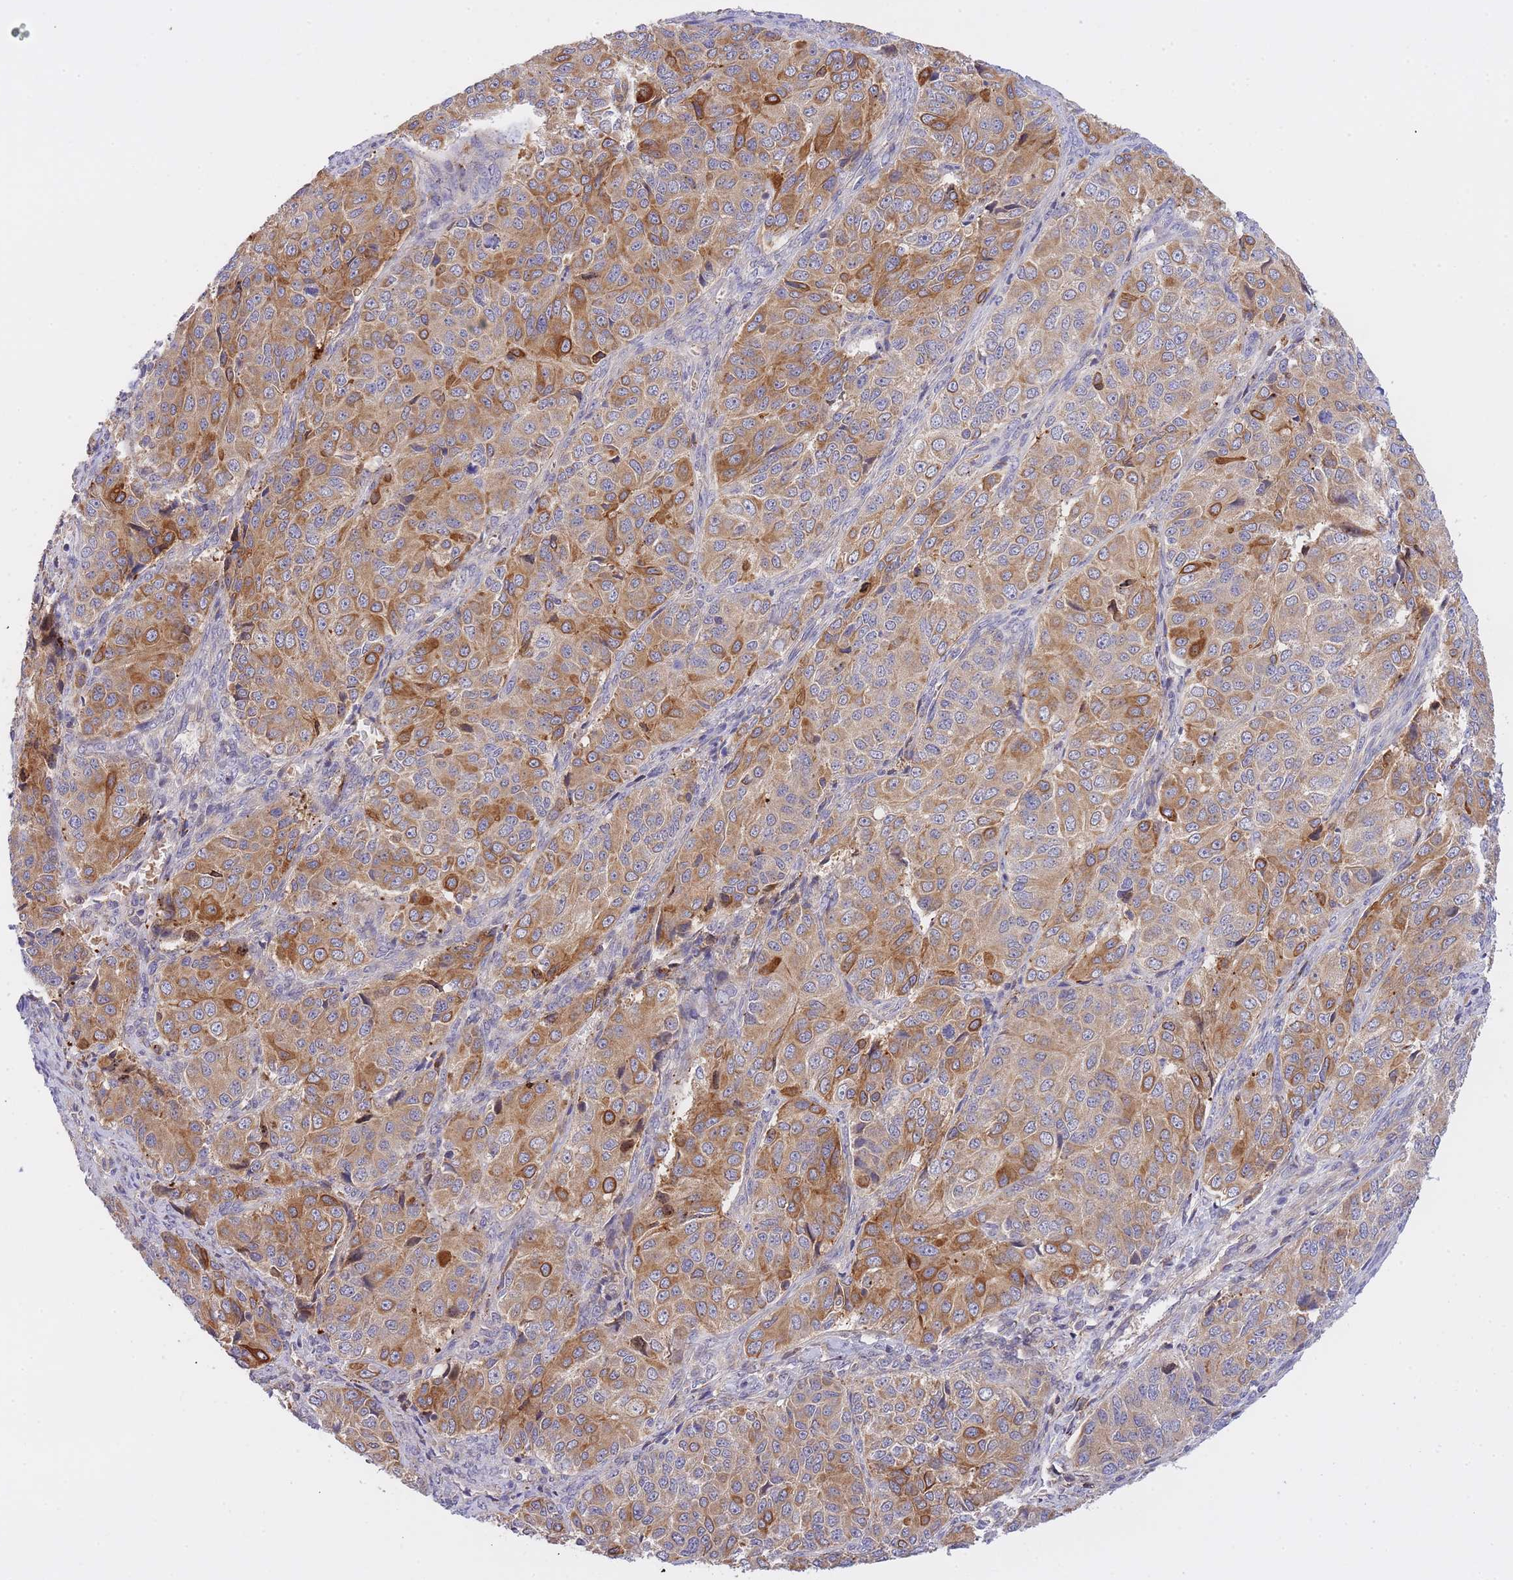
{"staining": {"intensity": "moderate", "quantity": ">75%", "location": "cytoplasmic/membranous"}, "tissue": "ovarian cancer", "cell_type": "Tumor cells", "image_type": "cancer", "snomed": [{"axis": "morphology", "description": "Carcinoma, endometroid"}, {"axis": "topography", "description": "Ovary"}], "caption": "Immunohistochemistry photomicrograph of endometroid carcinoma (ovarian) stained for a protein (brown), which displays medium levels of moderate cytoplasmic/membranous staining in about >75% of tumor cells.", "gene": "EIF2B2", "patient": {"sex": "female", "age": 51}}